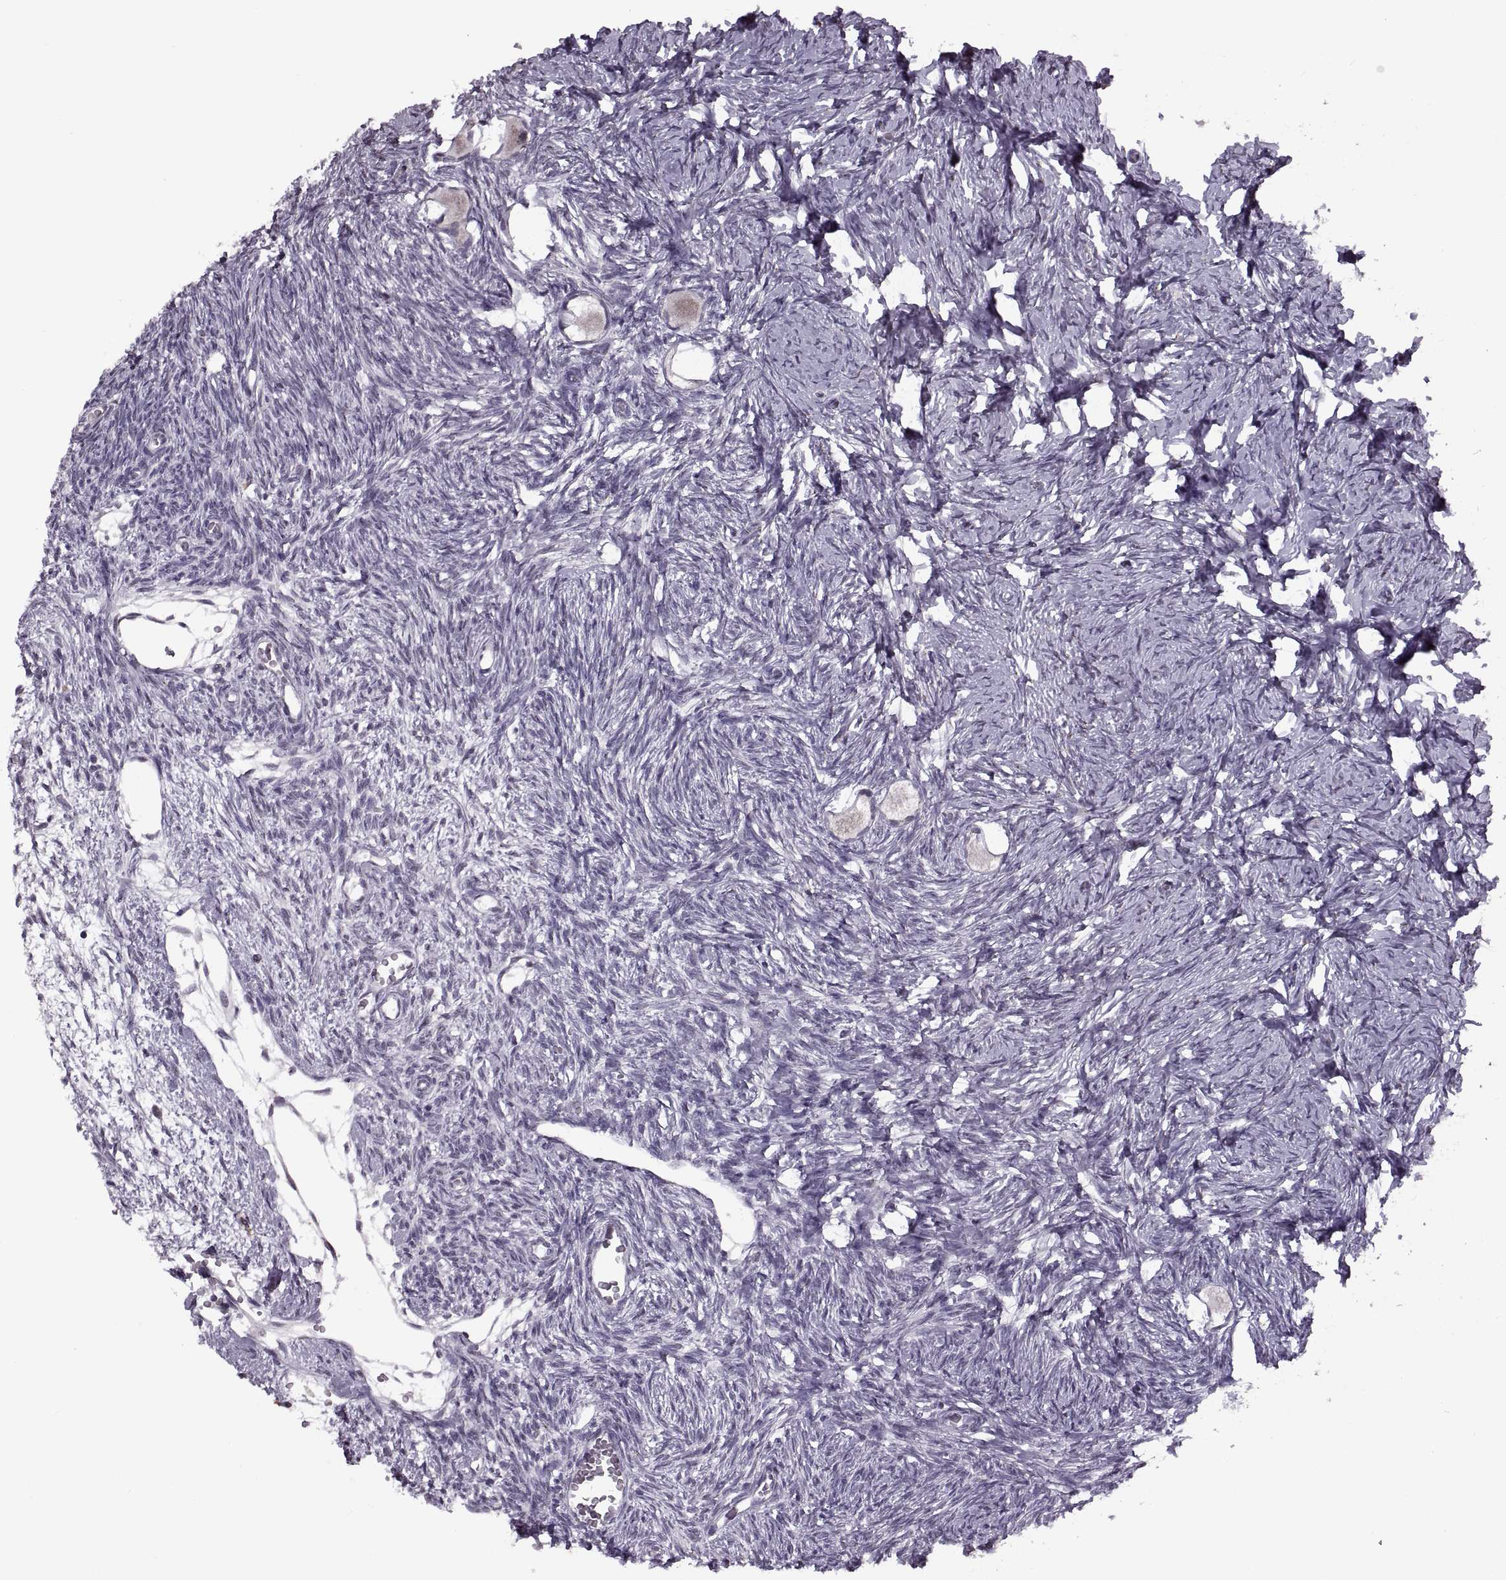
{"staining": {"intensity": "weak", "quantity": "<25%", "location": "cytoplasmic/membranous"}, "tissue": "ovary", "cell_type": "Follicle cells", "image_type": "normal", "snomed": [{"axis": "morphology", "description": "Normal tissue, NOS"}, {"axis": "topography", "description": "Ovary"}], "caption": "Immunohistochemistry micrograph of normal human ovary stained for a protein (brown), which exhibits no staining in follicle cells. Brightfield microscopy of IHC stained with DAB (3,3'-diaminobenzidine) (brown) and hematoxylin (blue), captured at high magnification.", "gene": "PRSS37", "patient": {"sex": "female", "age": 27}}